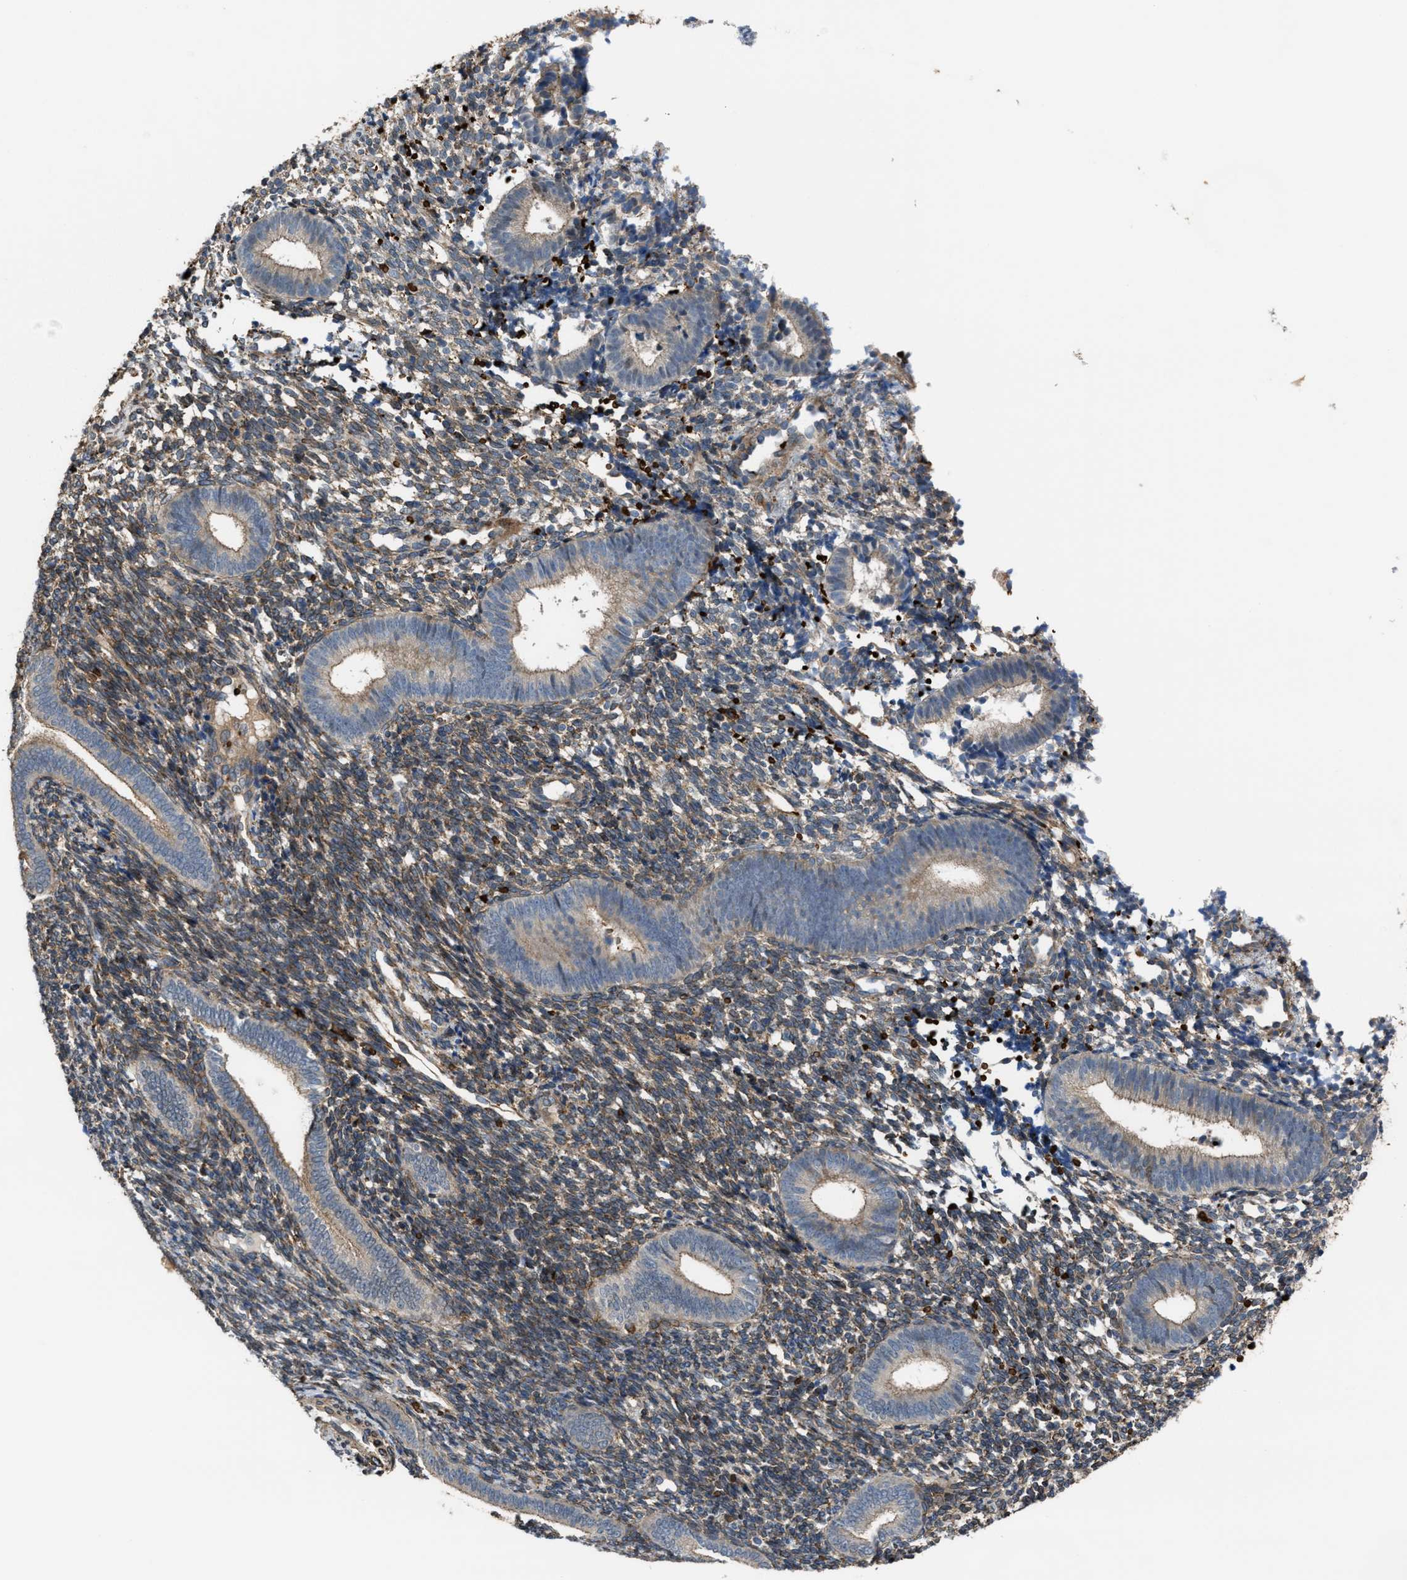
{"staining": {"intensity": "moderate", "quantity": "25%-75%", "location": "cytoplasmic/membranous"}, "tissue": "endometrium", "cell_type": "Cells in endometrial stroma", "image_type": "normal", "snomed": [{"axis": "morphology", "description": "Normal tissue, NOS"}, {"axis": "topography", "description": "Uterus"}, {"axis": "topography", "description": "Endometrium"}], "caption": "The immunohistochemical stain labels moderate cytoplasmic/membranous staining in cells in endometrial stroma of benign endometrium. The staining was performed using DAB to visualize the protein expression in brown, while the nuclei were stained in blue with hematoxylin (Magnification: 20x).", "gene": "SELENOM", "patient": {"sex": "female", "age": 33}}